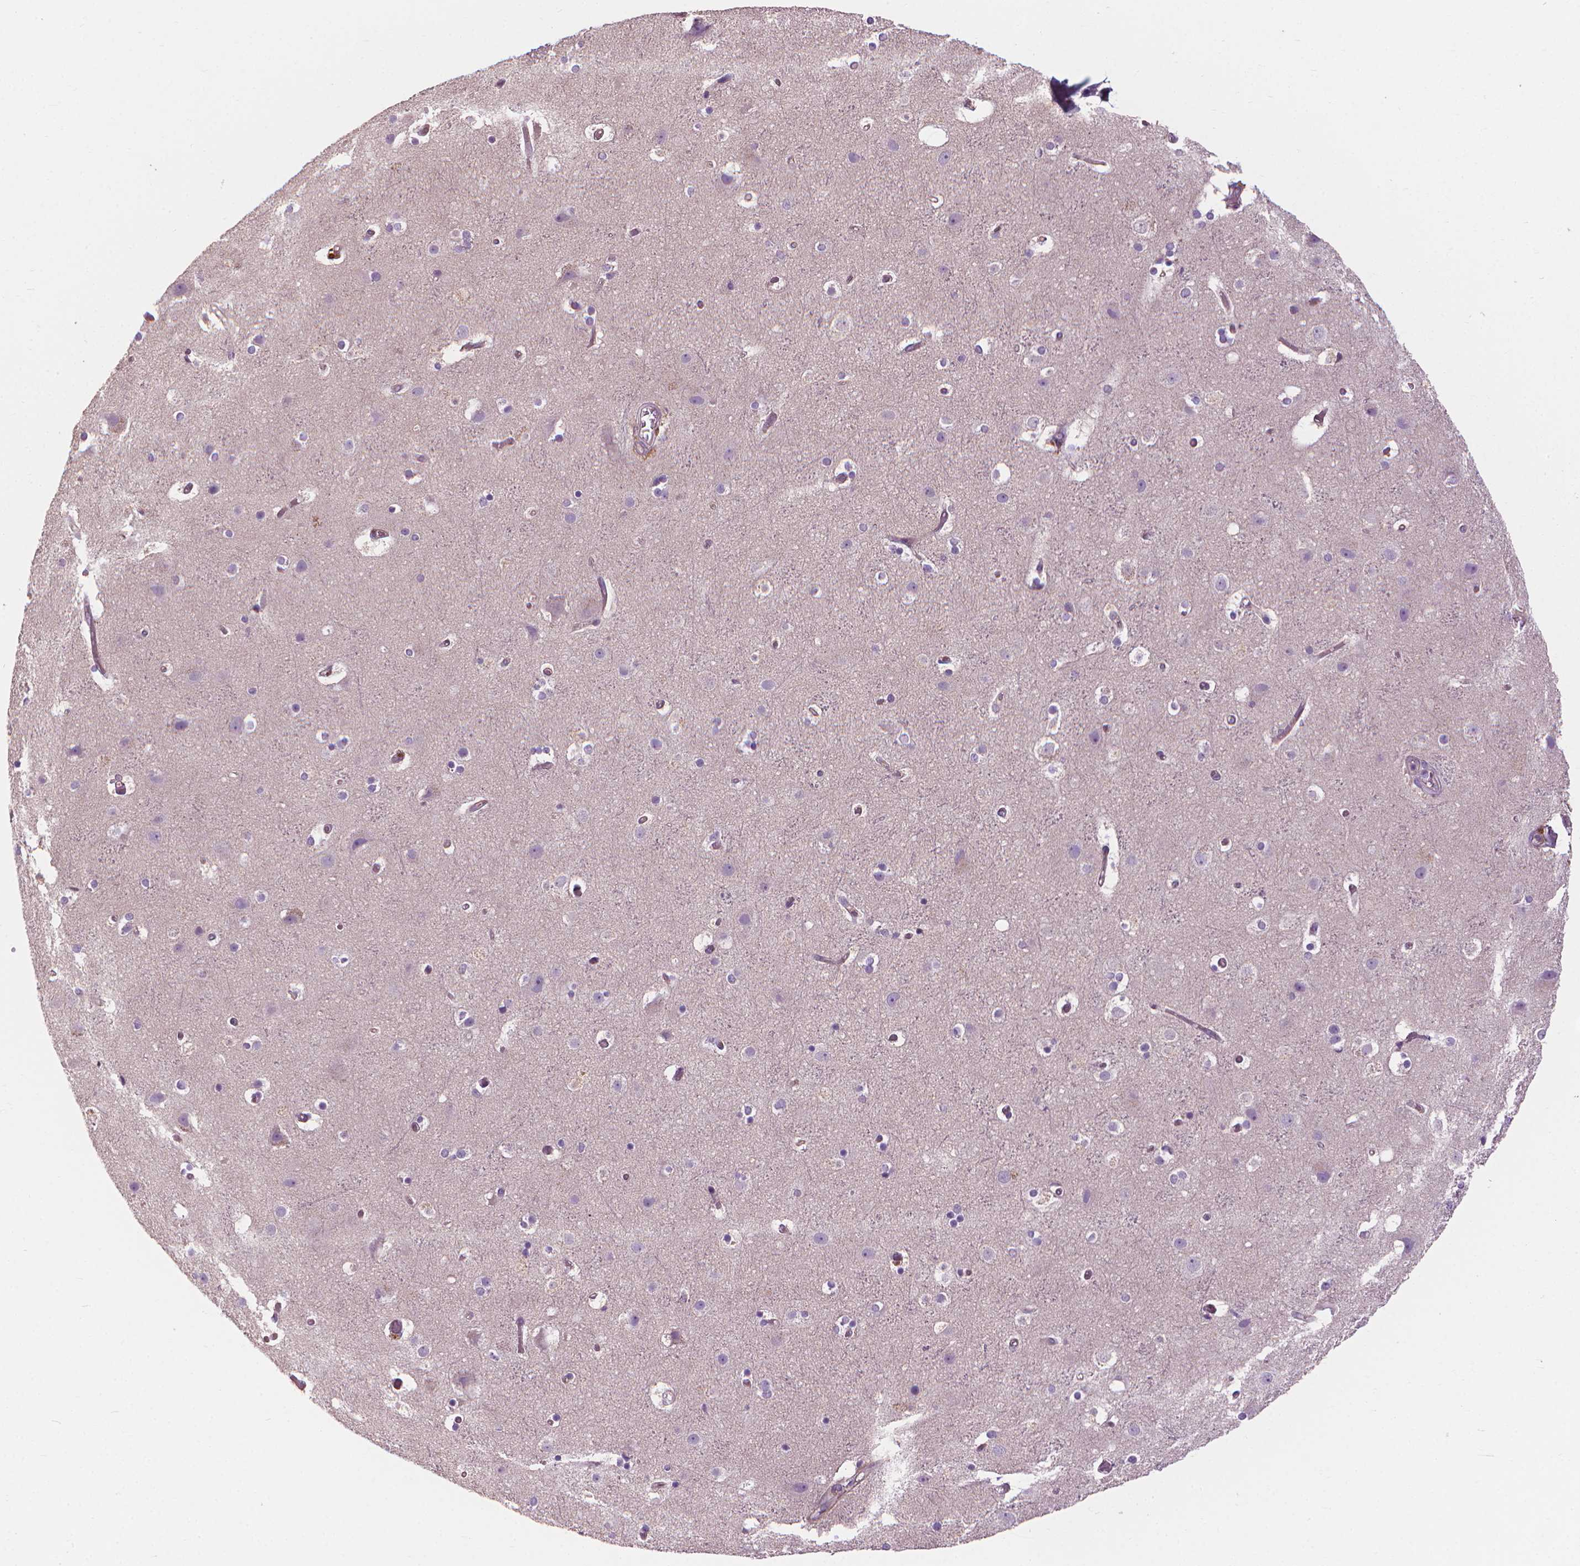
{"staining": {"intensity": "negative", "quantity": "none", "location": "none"}, "tissue": "cerebral cortex", "cell_type": "Endothelial cells", "image_type": "normal", "snomed": [{"axis": "morphology", "description": "Normal tissue, NOS"}, {"axis": "topography", "description": "Cerebral cortex"}], "caption": "This photomicrograph is of normal cerebral cortex stained with IHC to label a protein in brown with the nuclei are counter-stained blue. There is no positivity in endothelial cells. The staining is performed using DAB brown chromogen with nuclei counter-stained in using hematoxylin.", "gene": "RIIAD1", "patient": {"sex": "female", "age": 52}}